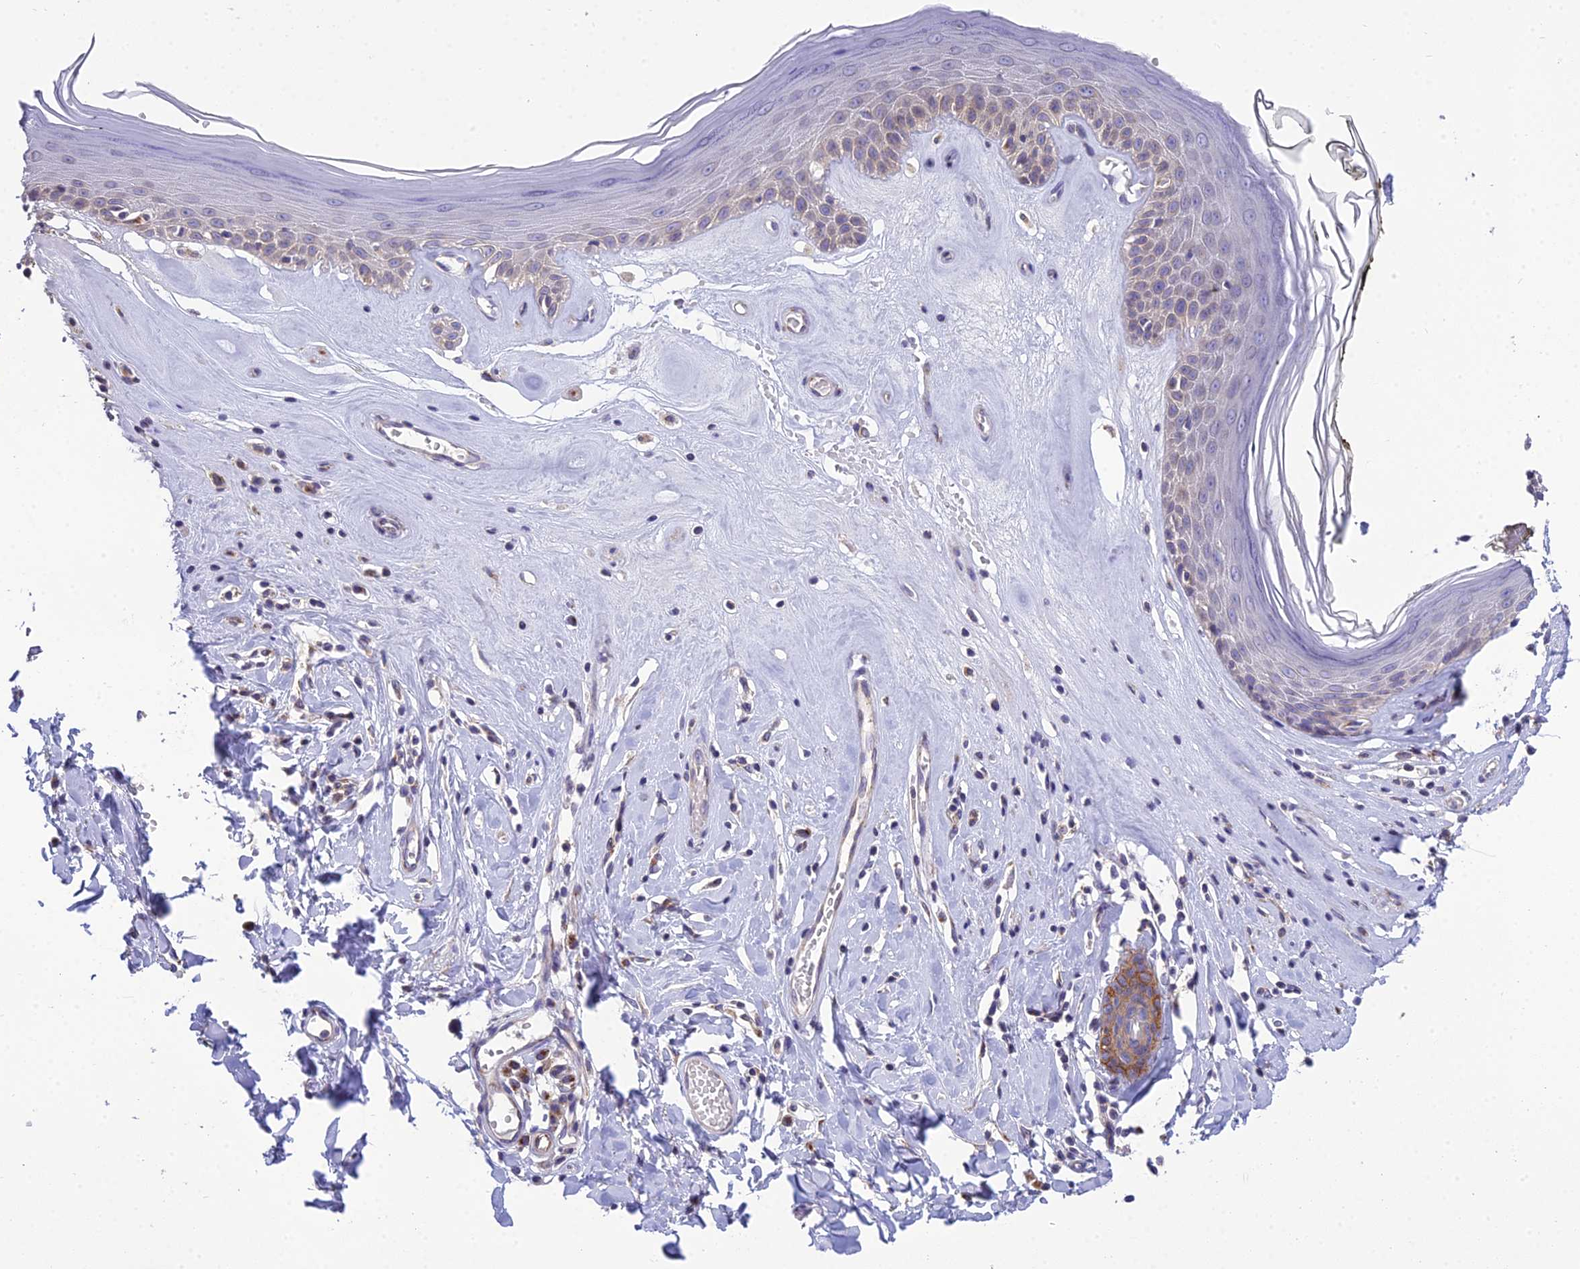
{"staining": {"intensity": "weak", "quantity": "25%-75%", "location": "cytoplasmic/membranous"}, "tissue": "skin", "cell_type": "Epidermal cells", "image_type": "normal", "snomed": [{"axis": "morphology", "description": "Normal tissue, NOS"}, {"axis": "morphology", "description": "Inflammation, NOS"}, {"axis": "topography", "description": "Vulva"}], "caption": "About 25%-75% of epidermal cells in benign skin display weak cytoplasmic/membranous protein staining as visualized by brown immunohistochemical staining.", "gene": "GOLPH3", "patient": {"sex": "female", "age": 84}}